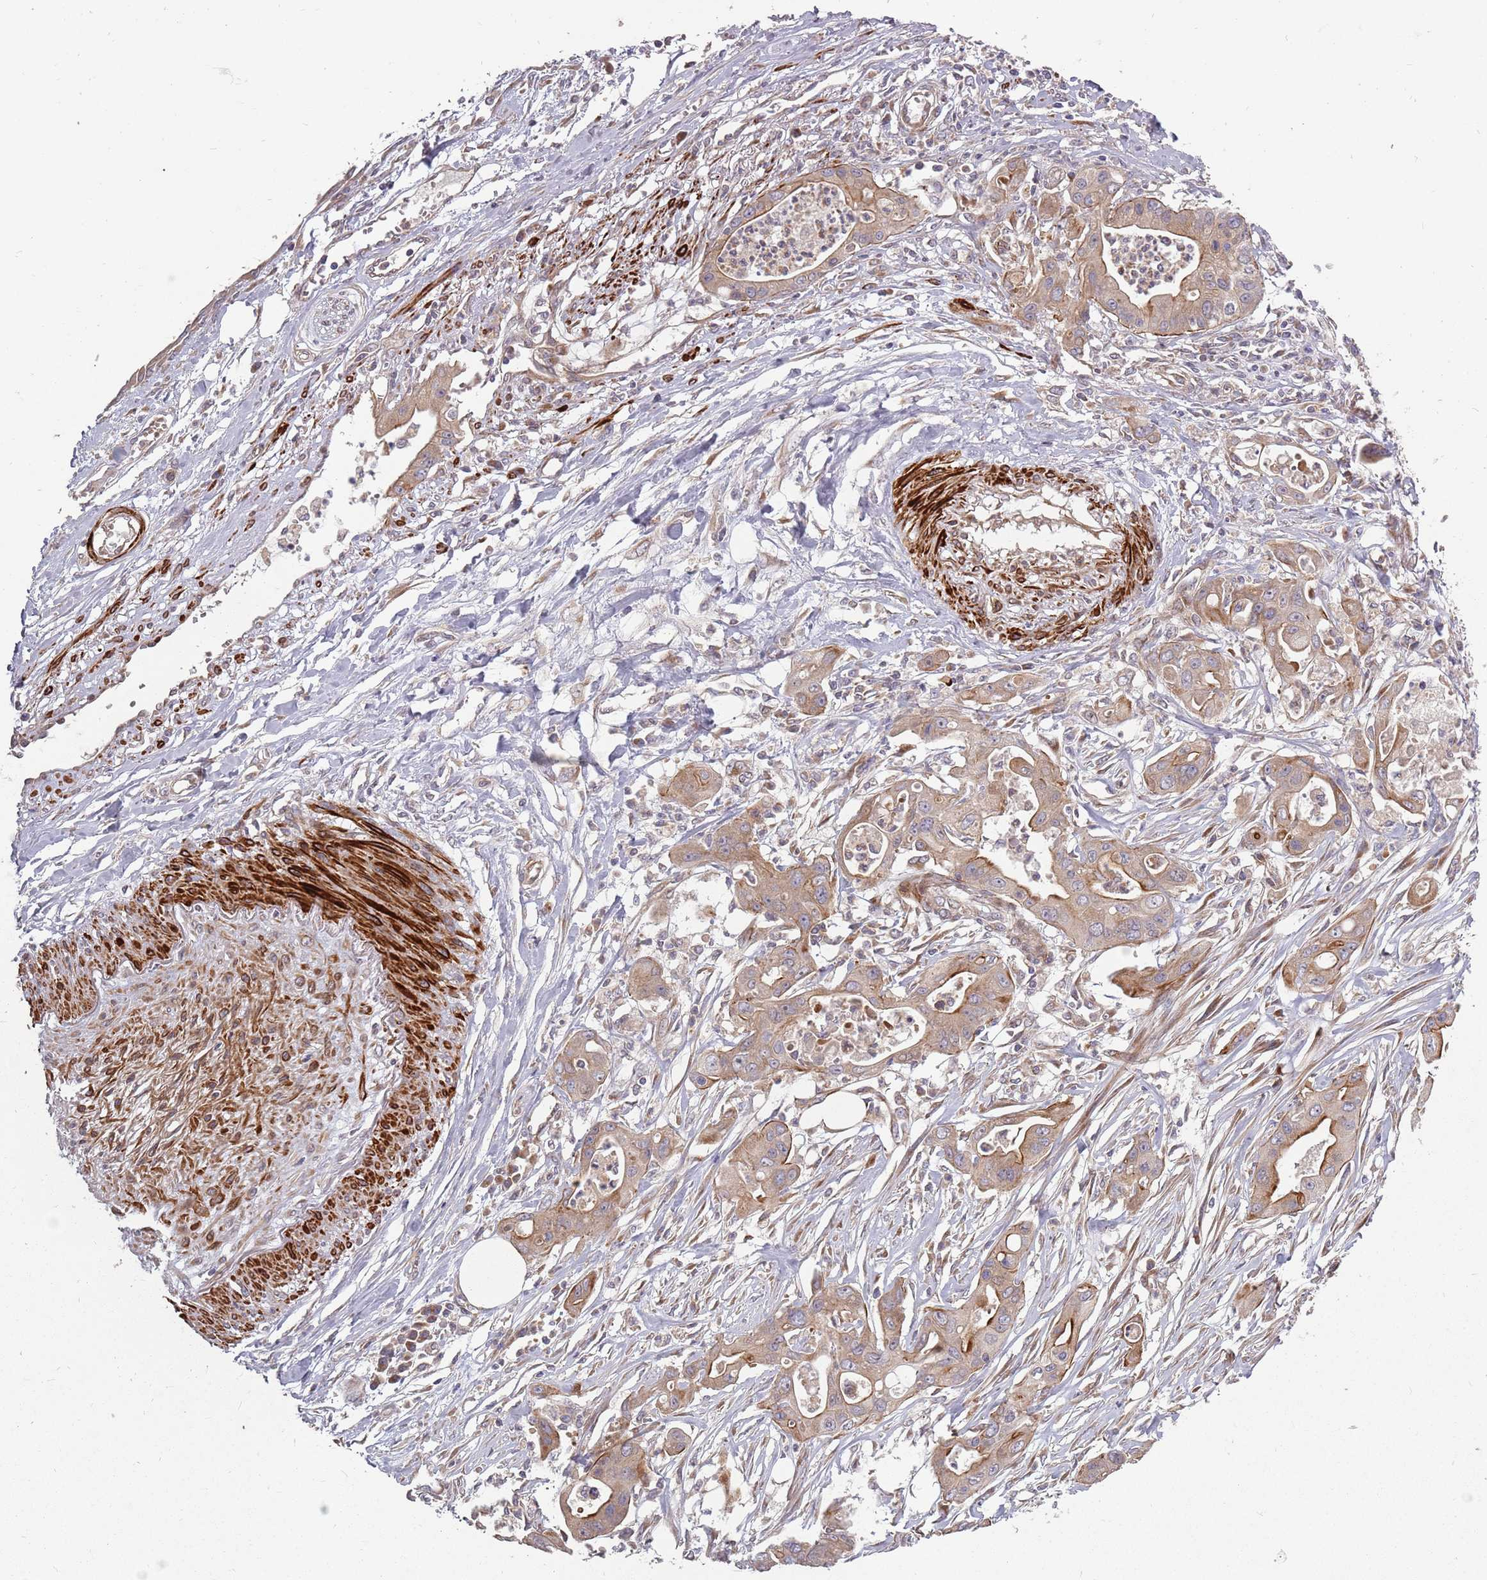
{"staining": {"intensity": "weak", "quantity": ">75%", "location": "cytoplasmic/membranous"}, "tissue": "ovarian cancer", "cell_type": "Tumor cells", "image_type": "cancer", "snomed": [{"axis": "morphology", "description": "Cystadenocarcinoma, mucinous, NOS"}, {"axis": "topography", "description": "Ovary"}], "caption": "This micrograph exhibits IHC staining of human mucinous cystadenocarcinoma (ovarian), with low weak cytoplasmic/membranous staining in approximately >75% of tumor cells.", "gene": "PLD6", "patient": {"sex": "female", "age": 70}}